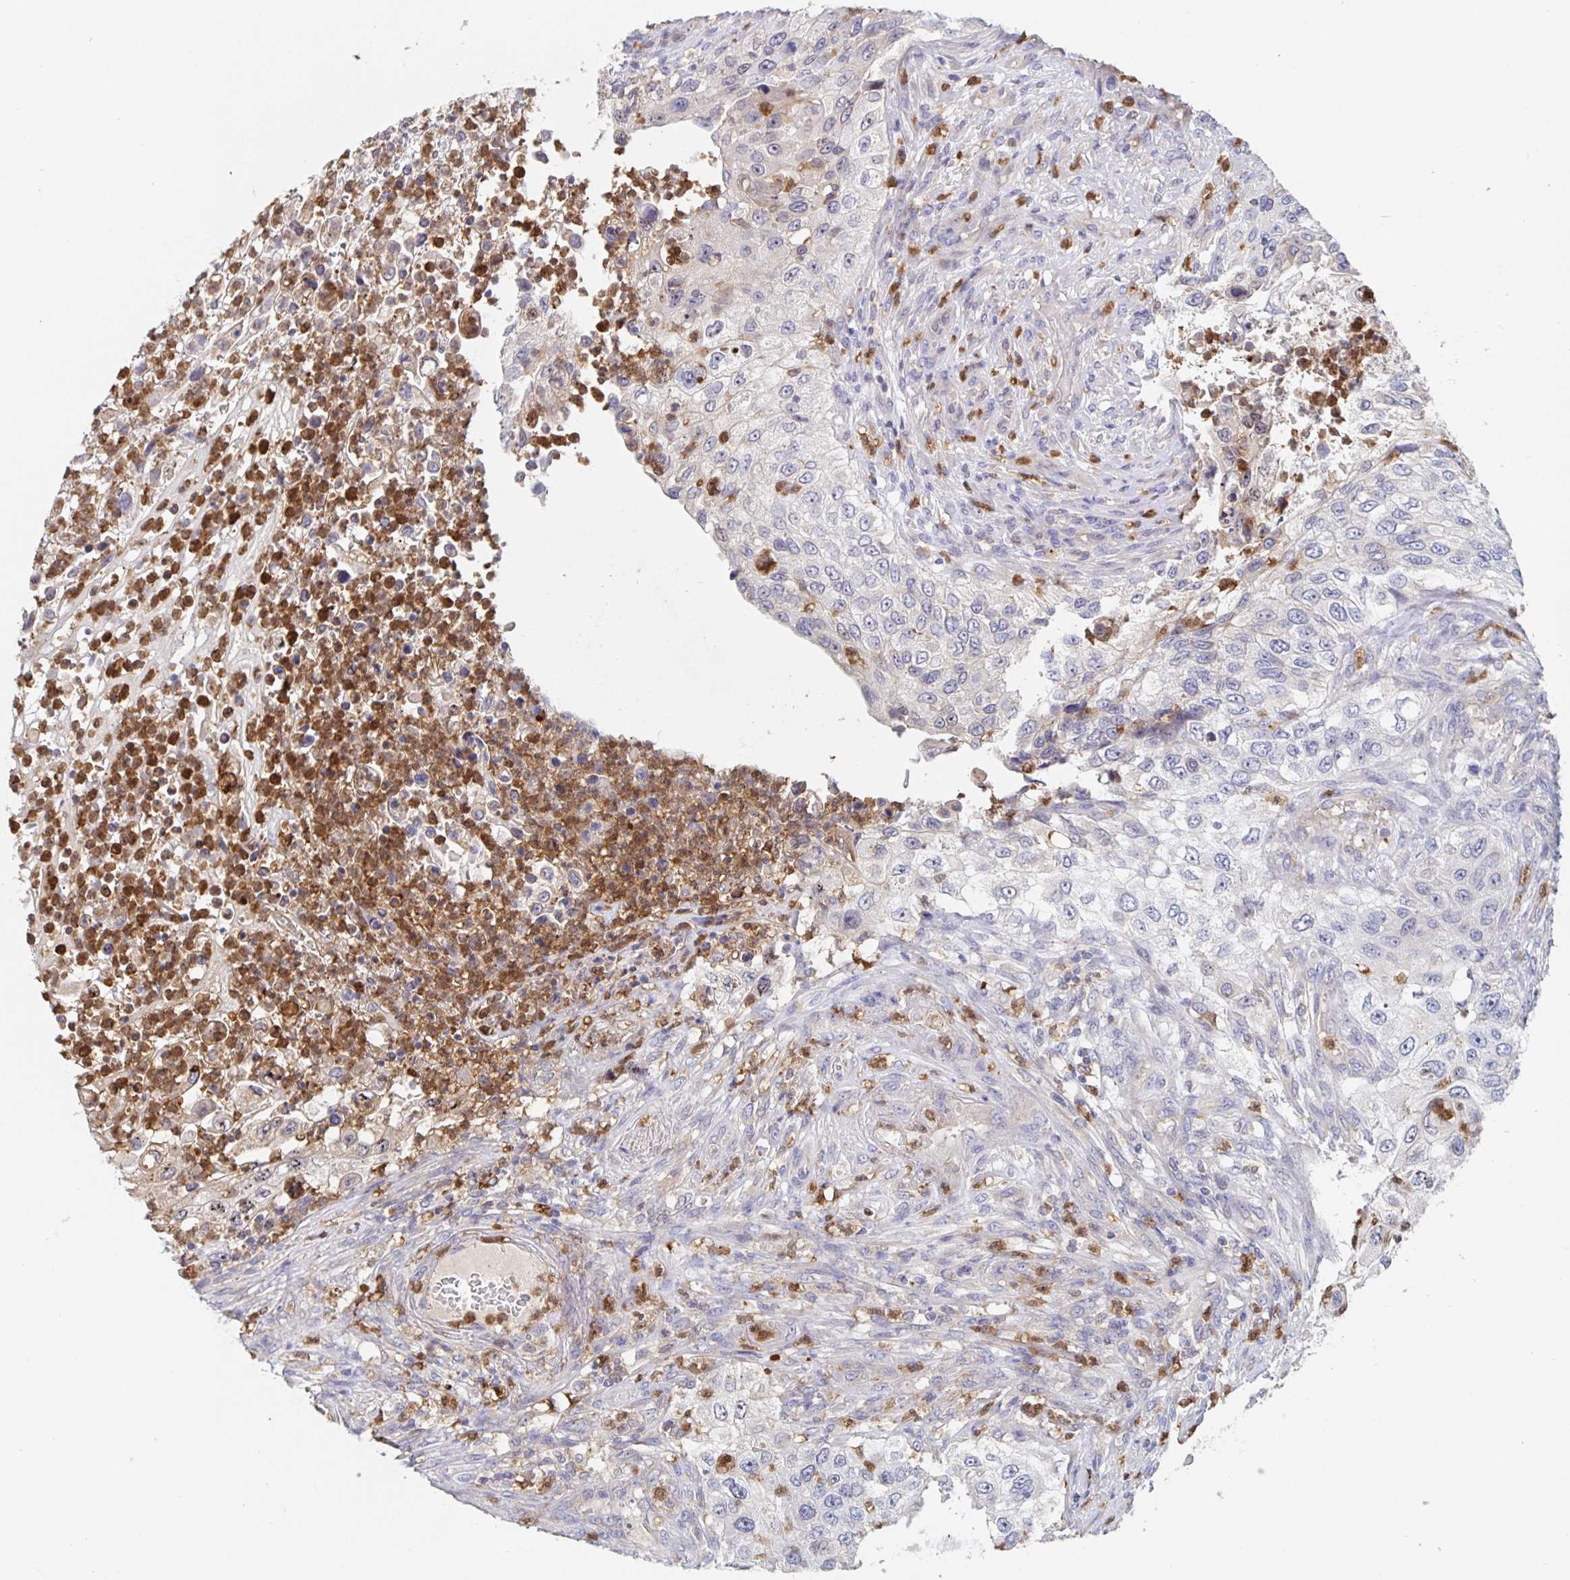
{"staining": {"intensity": "negative", "quantity": "none", "location": "none"}, "tissue": "urothelial cancer", "cell_type": "Tumor cells", "image_type": "cancer", "snomed": [{"axis": "morphology", "description": "Urothelial carcinoma, High grade"}, {"axis": "topography", "description": "Urinary bladder"}], "caption": "Immunohistochemical staining of urothelial cancer demonstrates no significant positivity in tumor cells. (DAB (3,3'-diaminobenzidine) immunohistochemistry visualized using brightfield microscopy, high magnification).", "gene": "CDC42BPG", "patient": {"sex": "female", "age": 60}}